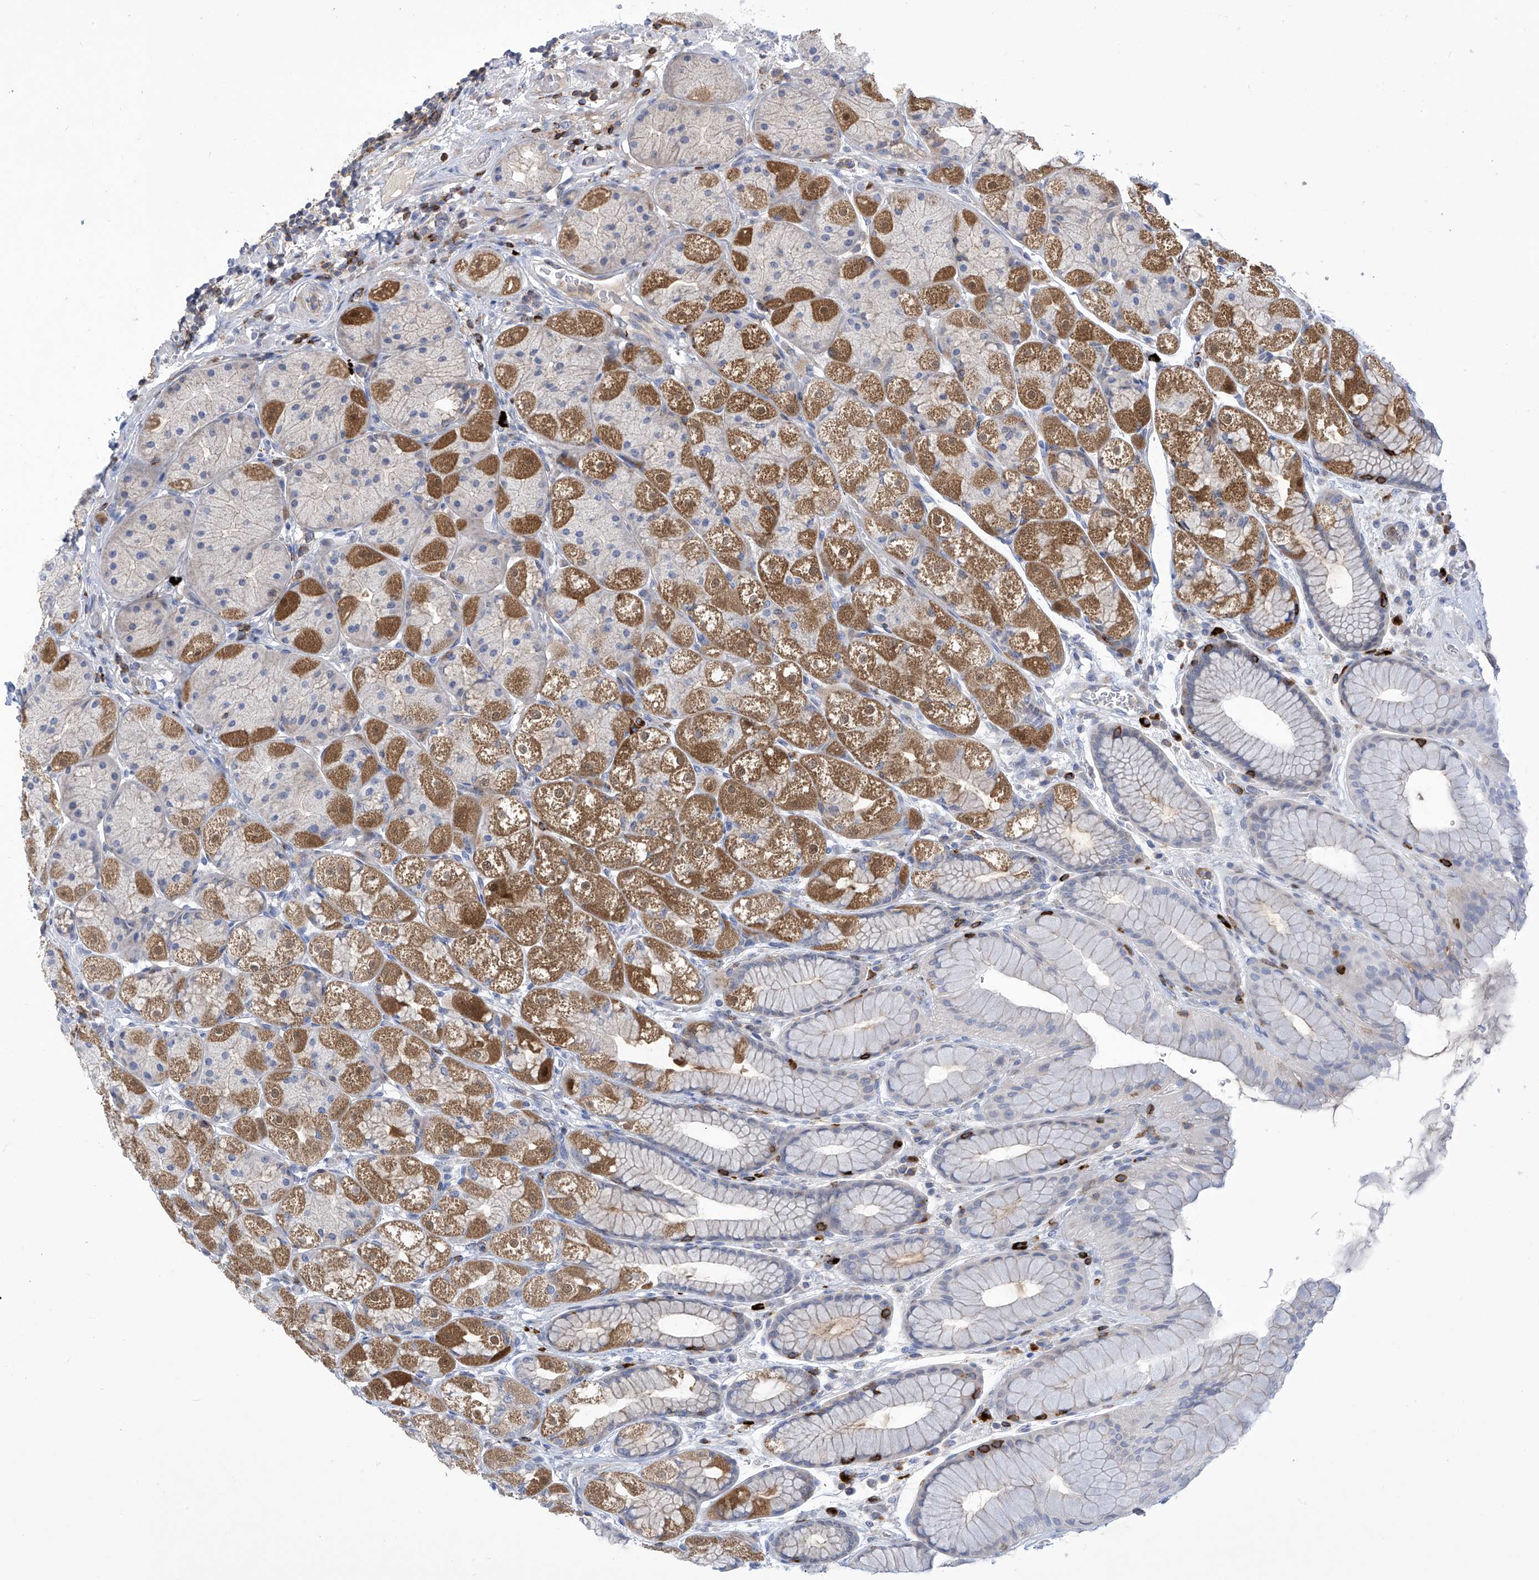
{"staining": {"intensity": "strong", "quantity": "25%-75%", "location": "cytoplasmic/membranous"}, "tissue": "stomach", "cell_type": "Glandular cells", "image_type": "normal", "snomed": [{"axis": "morphology", "description": "Normal tissue, NOS"}, {"axis": "topography", "description": "Stomach"}], "caption": "Immunohistochemistry (IHC) photomicrograph of benign stomach stained for a protein (brown), which exhibits high levels of strong cytoplasmic/membranous positivity in about 25%-75% of glandular cells.", "gene": "IBA57", "patient": {"sex": "male", "age": 57}}